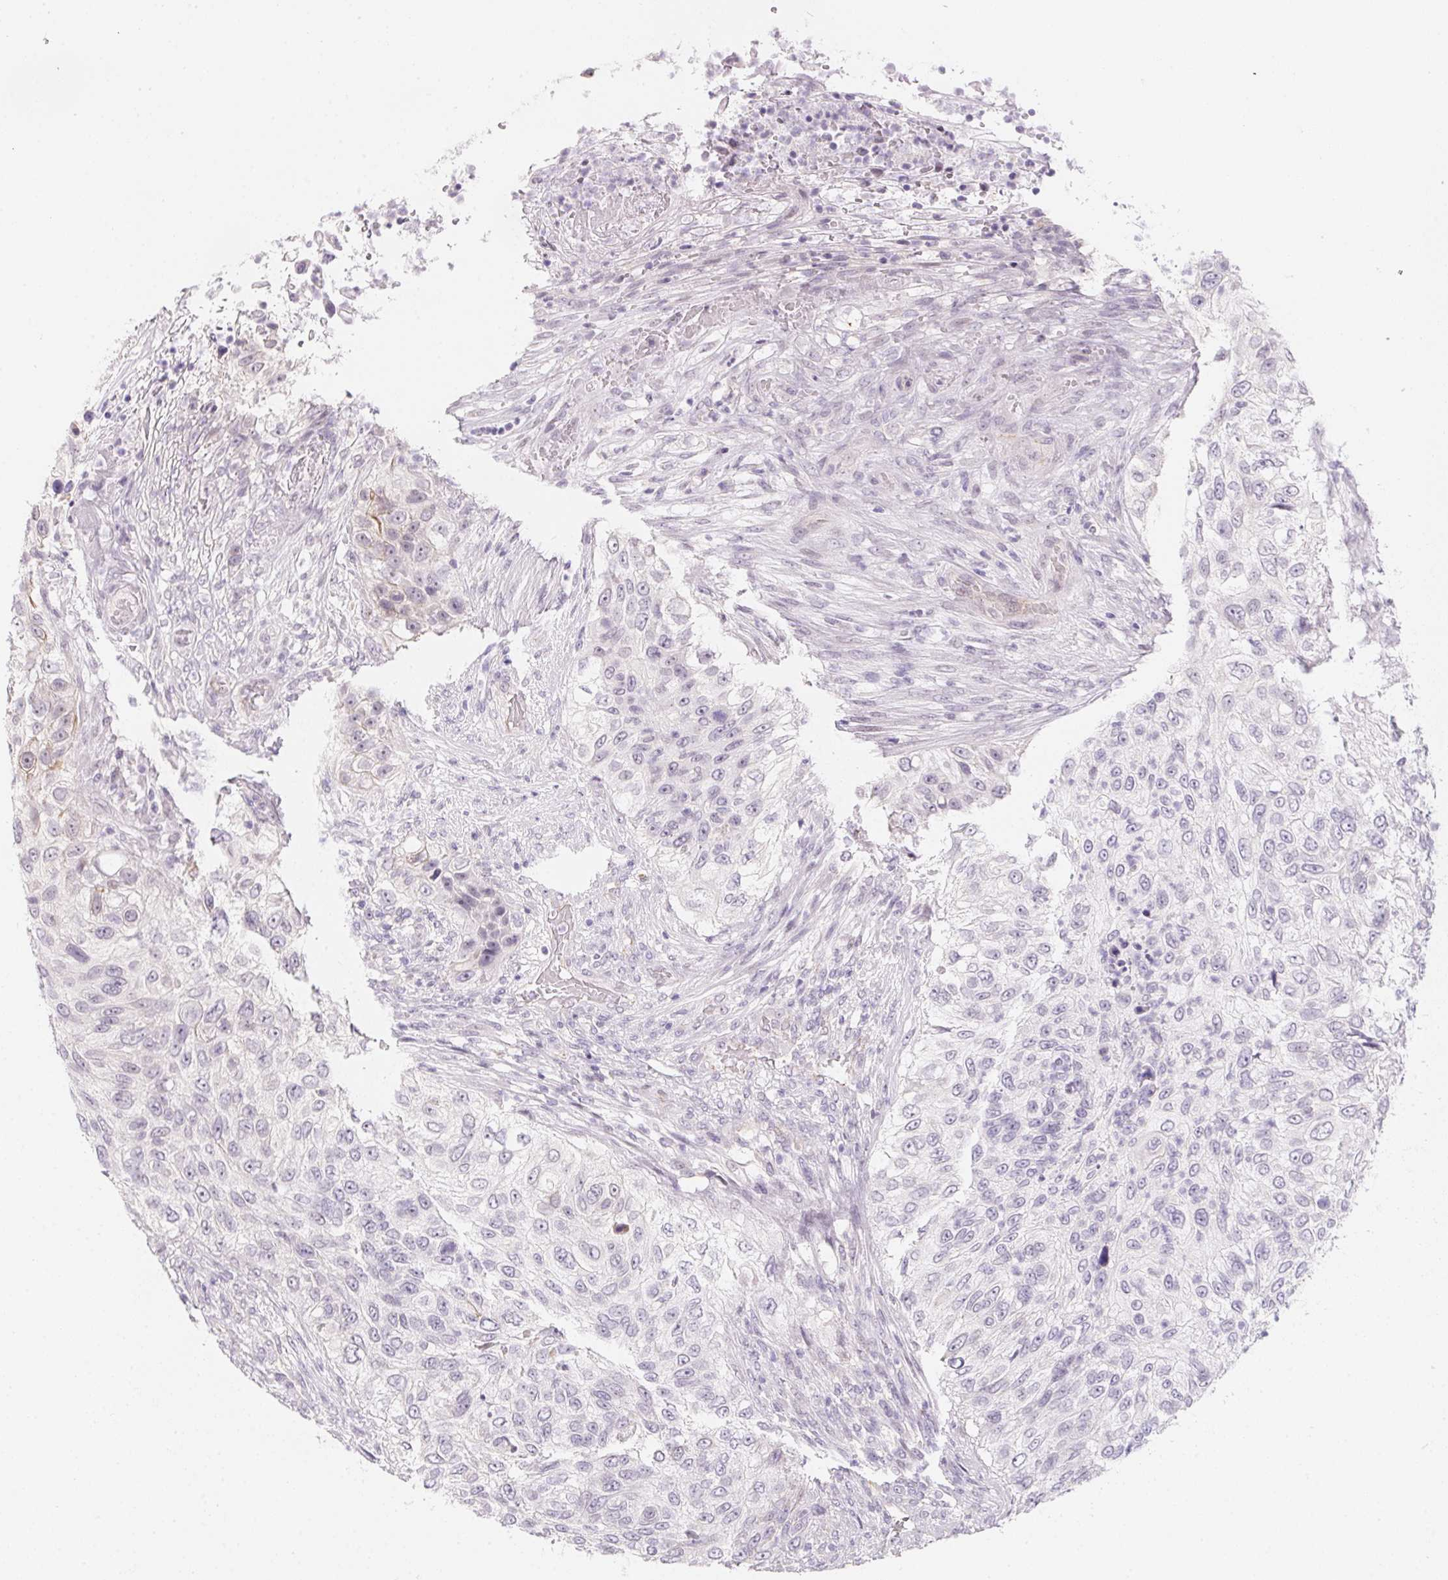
{"staining": {"intensity": "negative", "quantity": "none", "location": "none"}, "tissue": "urothelial cancer", "cell_type": "Tumor cells", "image_type": "cancer", "snomed": [{"axis": "morphology", "description": "Urothelial carcinoma, High grade"}, {"axis": "topography", "description": "Urinary bladder"}], "caption": "This is an immunohistochemistry histopathology image of urothelial carcinoma (high-grade). There is no positivity in tumor cells.", "gene": "MORC1", "patient": {"sex": "female", "age": 60}}